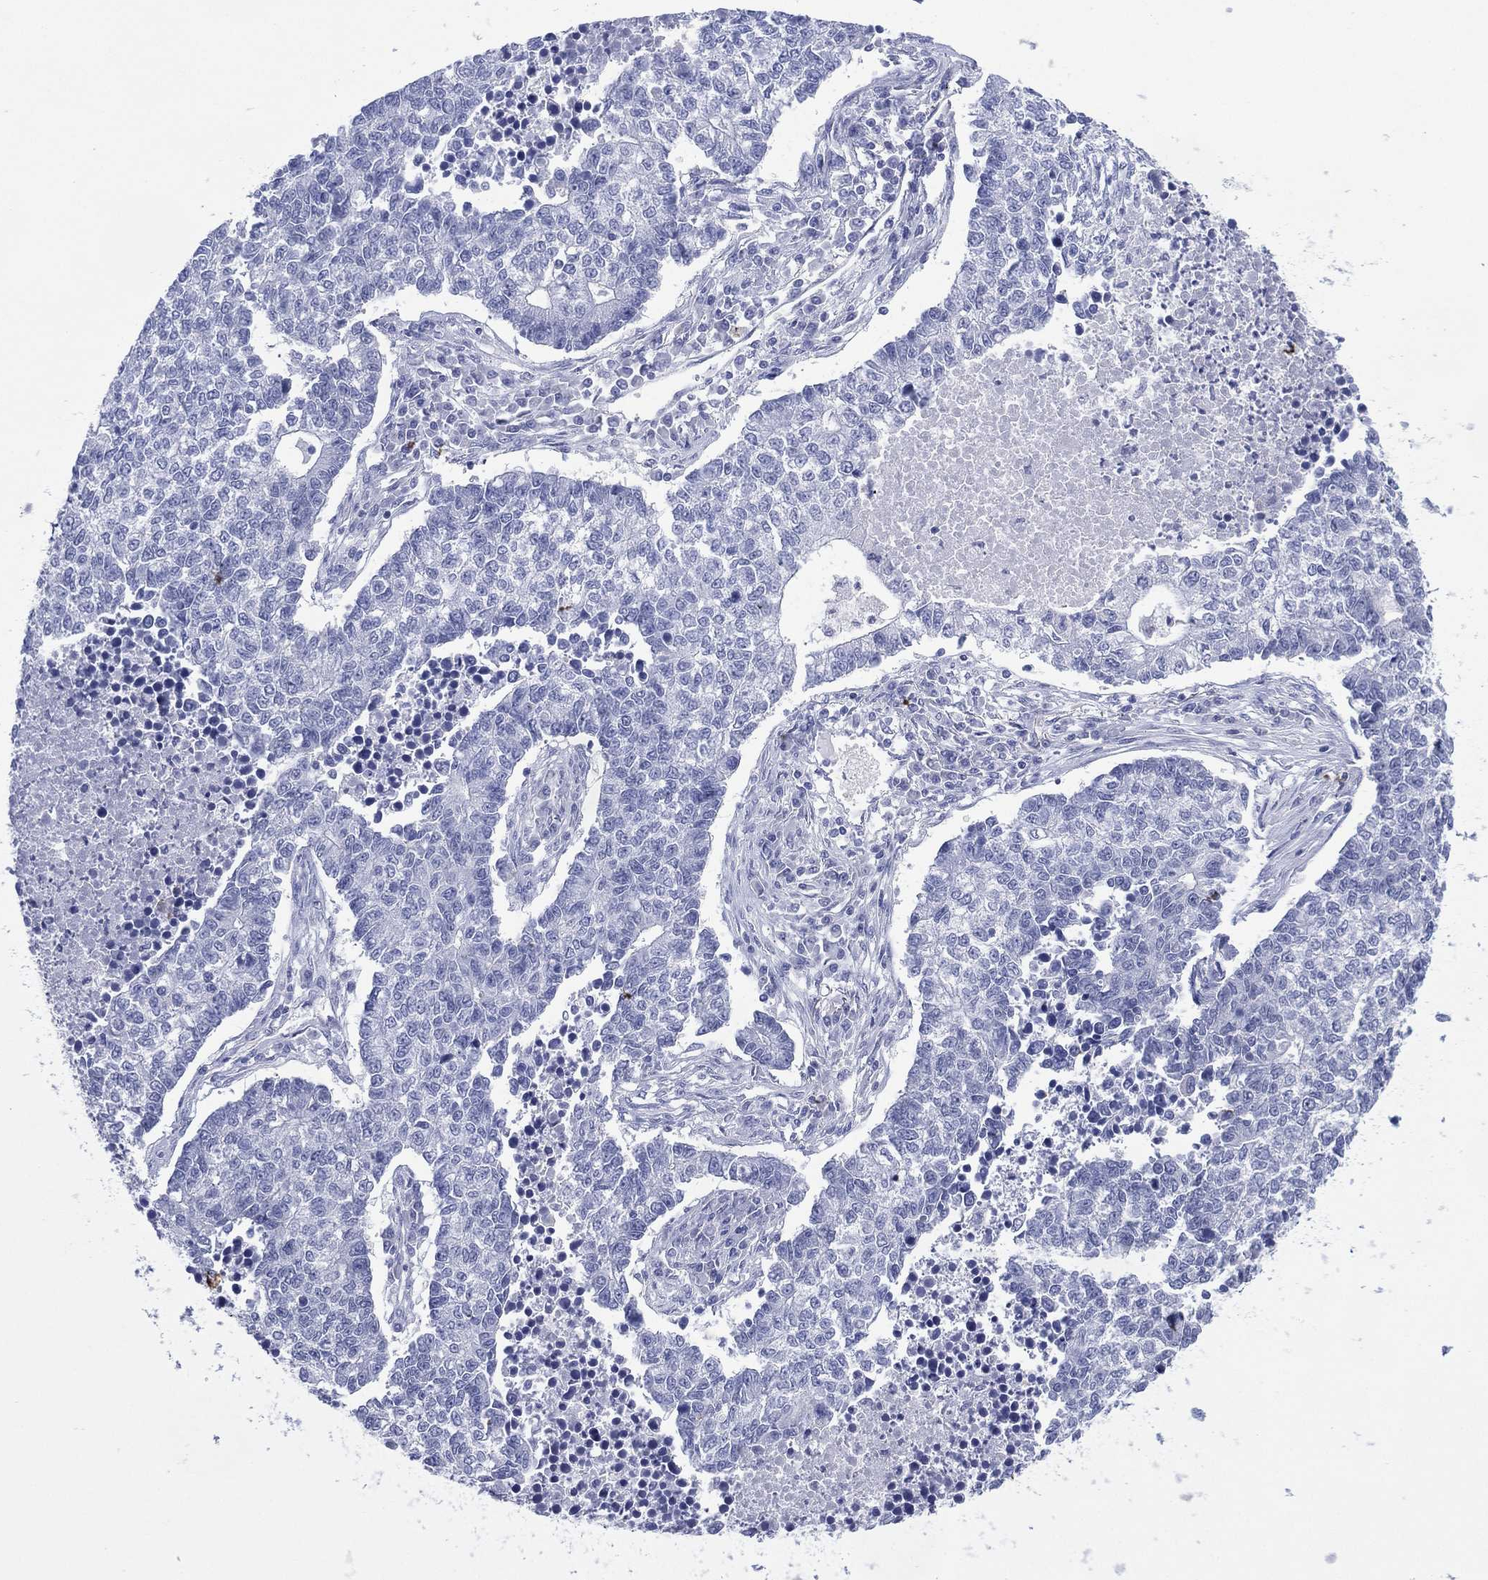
{"staining": {"intensity": "negative", "quantity": "none", "location": "none"}, "tissue": "lung cancer", "cell_type": "Tumor cells", "image_type": "cancer", "snomed": [{"axis": "morphology", "description": "Adenocarcinoma, NOS"}, {"axis": "topography", "description": "Lung"}], "caption": "Micrograph shows no significant protein positivity in tumor cells of lung cancer (adenocarcinoma). Brightfield microscopy of IHC stained with DAB (3,3'-diaminobenzidine) (brown) and hematoxylin (blue), captured at high magnification.", "gene": "DSG1", "patient": {"sex": "male", "age": 57}}